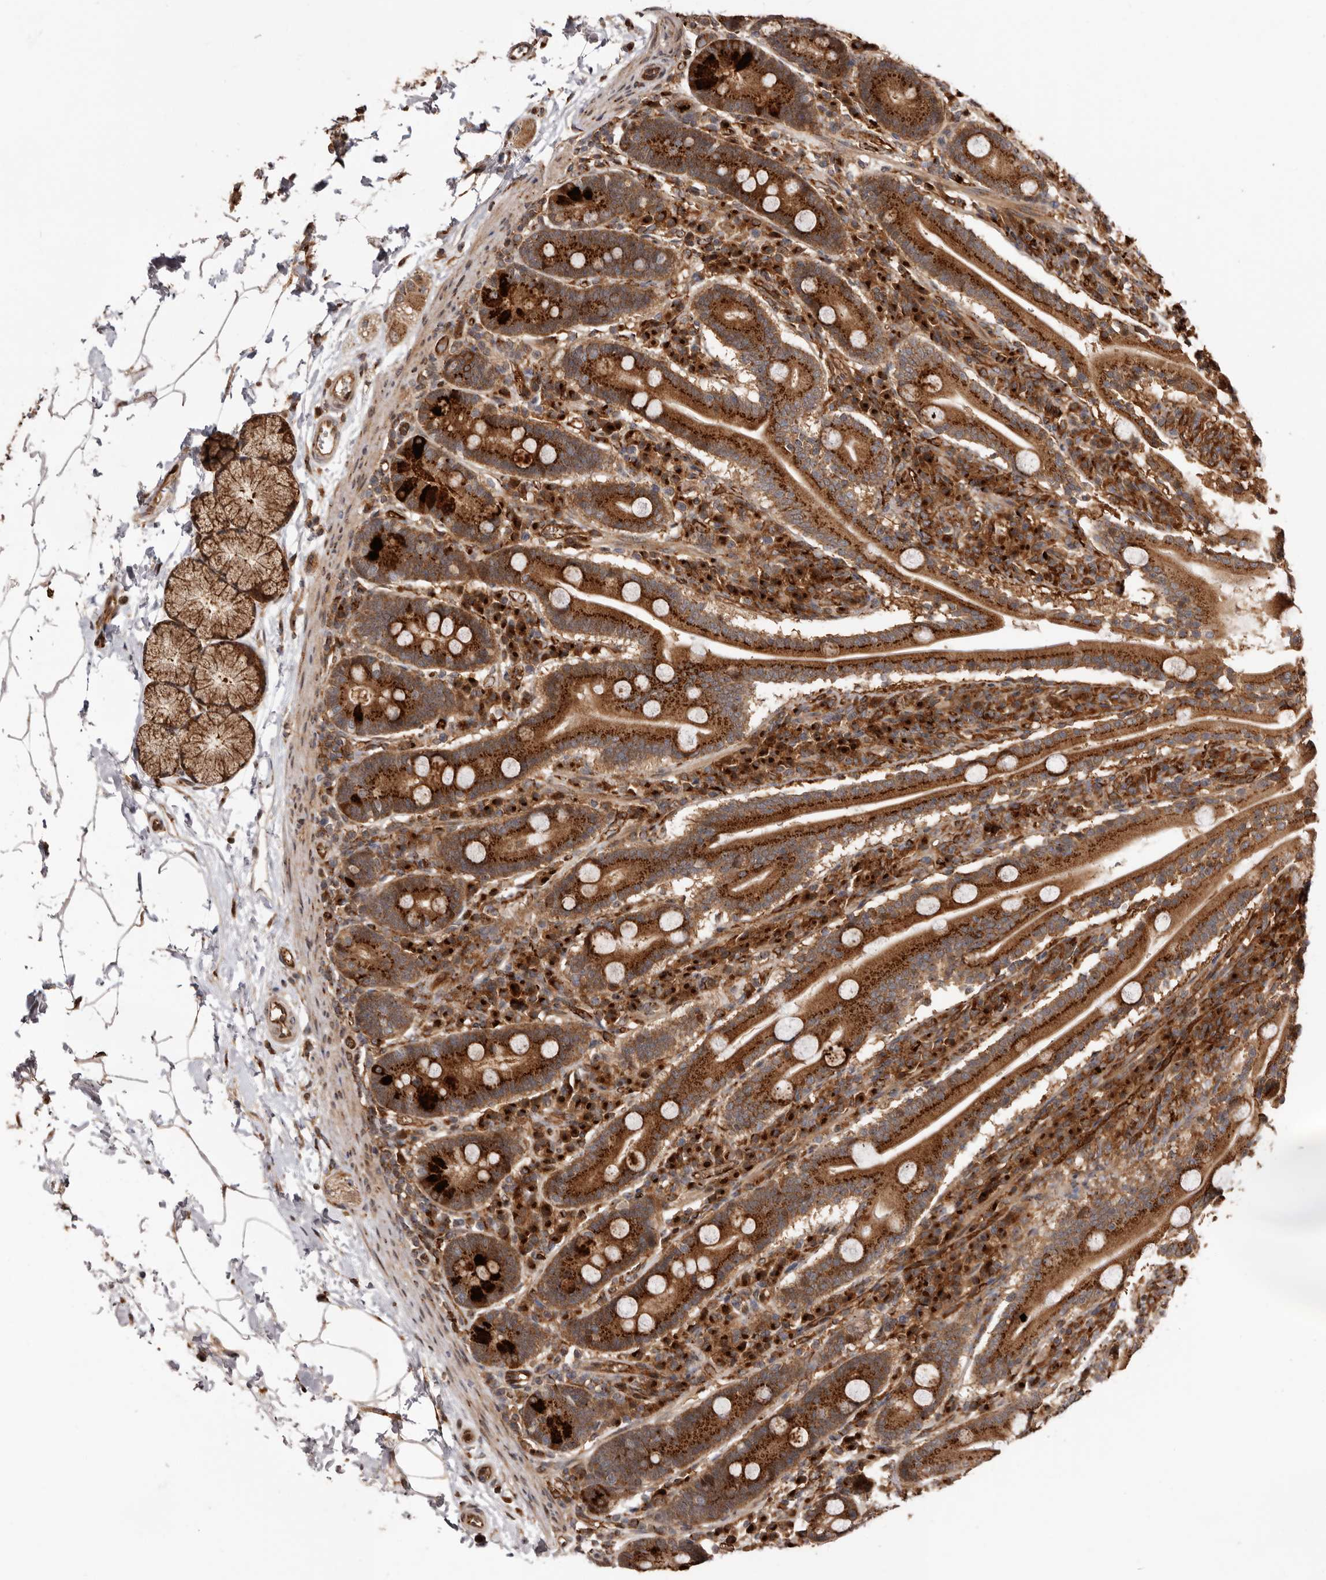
{"staining": {"intensity": "strong", "quantity": "25%-75%", "location": "cytoplasmic/membranous"}, "tissue": "duodenum", "cell_type": "Glandular cells", "image_type": "normal", "snomed": [{"axis": "morphology", "description": "Normal tissue, NOS"}, {"axis": "topography", "description": "Duodenum"}], "caption": "Benign duodenum was stained to show a protein in brown. There is high levels of strong cytoplasmic/membranous staining in approximately 25%-75% of glandular cells. (Brightfield microscopy of DAB IHC at high magnification).", "gene": "GPR27", "patient": {"sex": "male", "age": 35}}